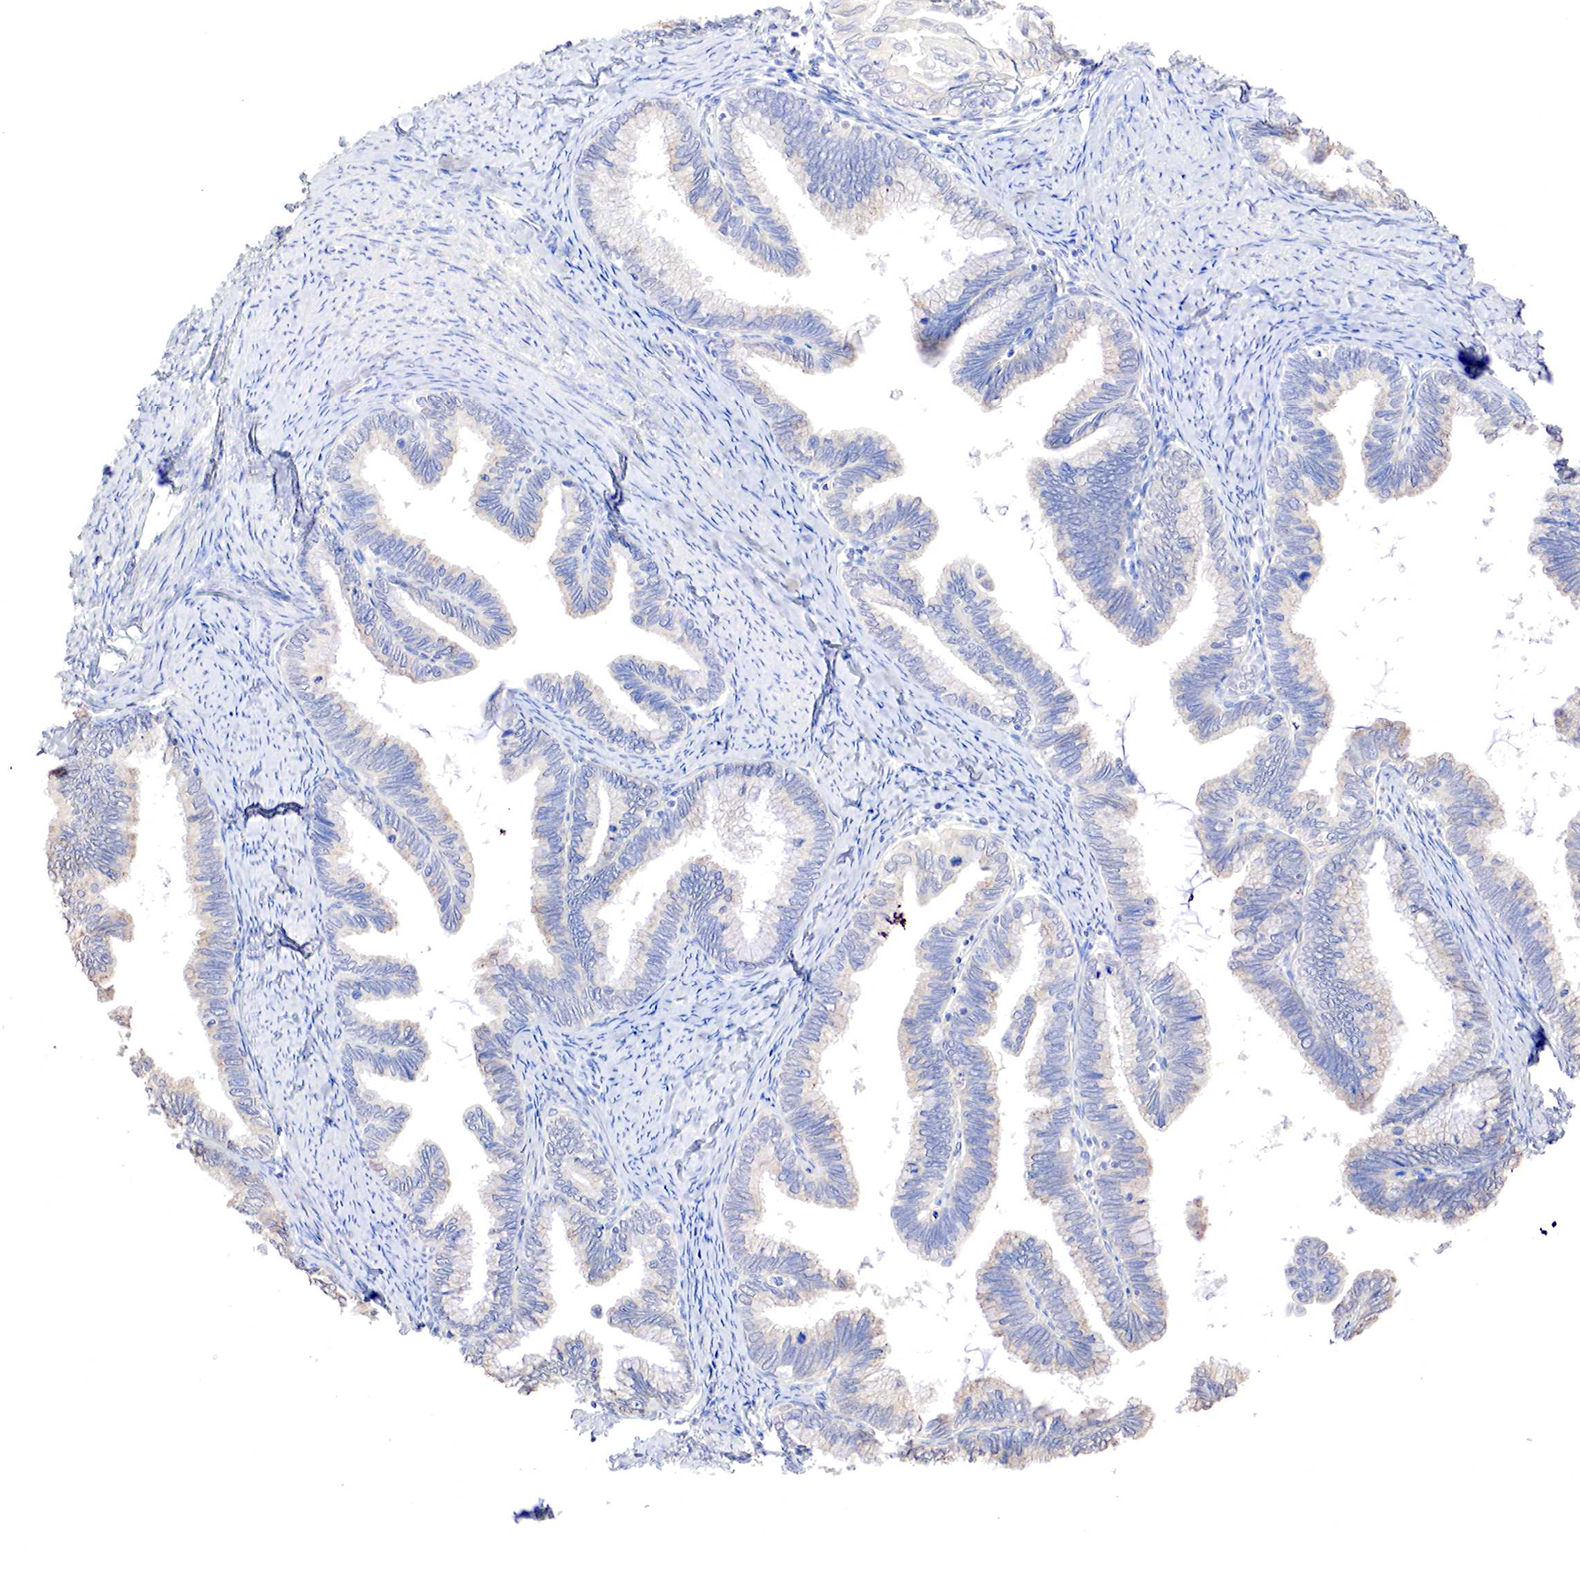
{"staining": {"intensity": "weak", "quantity": "<25%", "location": "cytoplasmic/membranous"}, "tissue": "cervical cancer", "cell_type": "Tumor cells", "image_type": "cancer", "snomed": [{"axis": "morphology", "description": "Adenocarcinoma, NOS"}, {"axis": "topography", "description": "Cervix"}], "caption": "High power microscopy photomicrograph of an immunohistochemistry photomicrograph of cervical cancer, revealing no significant expression in tumor cells.", "gene": "GATA1", "patient": {"sex": "female", "age": 49}}